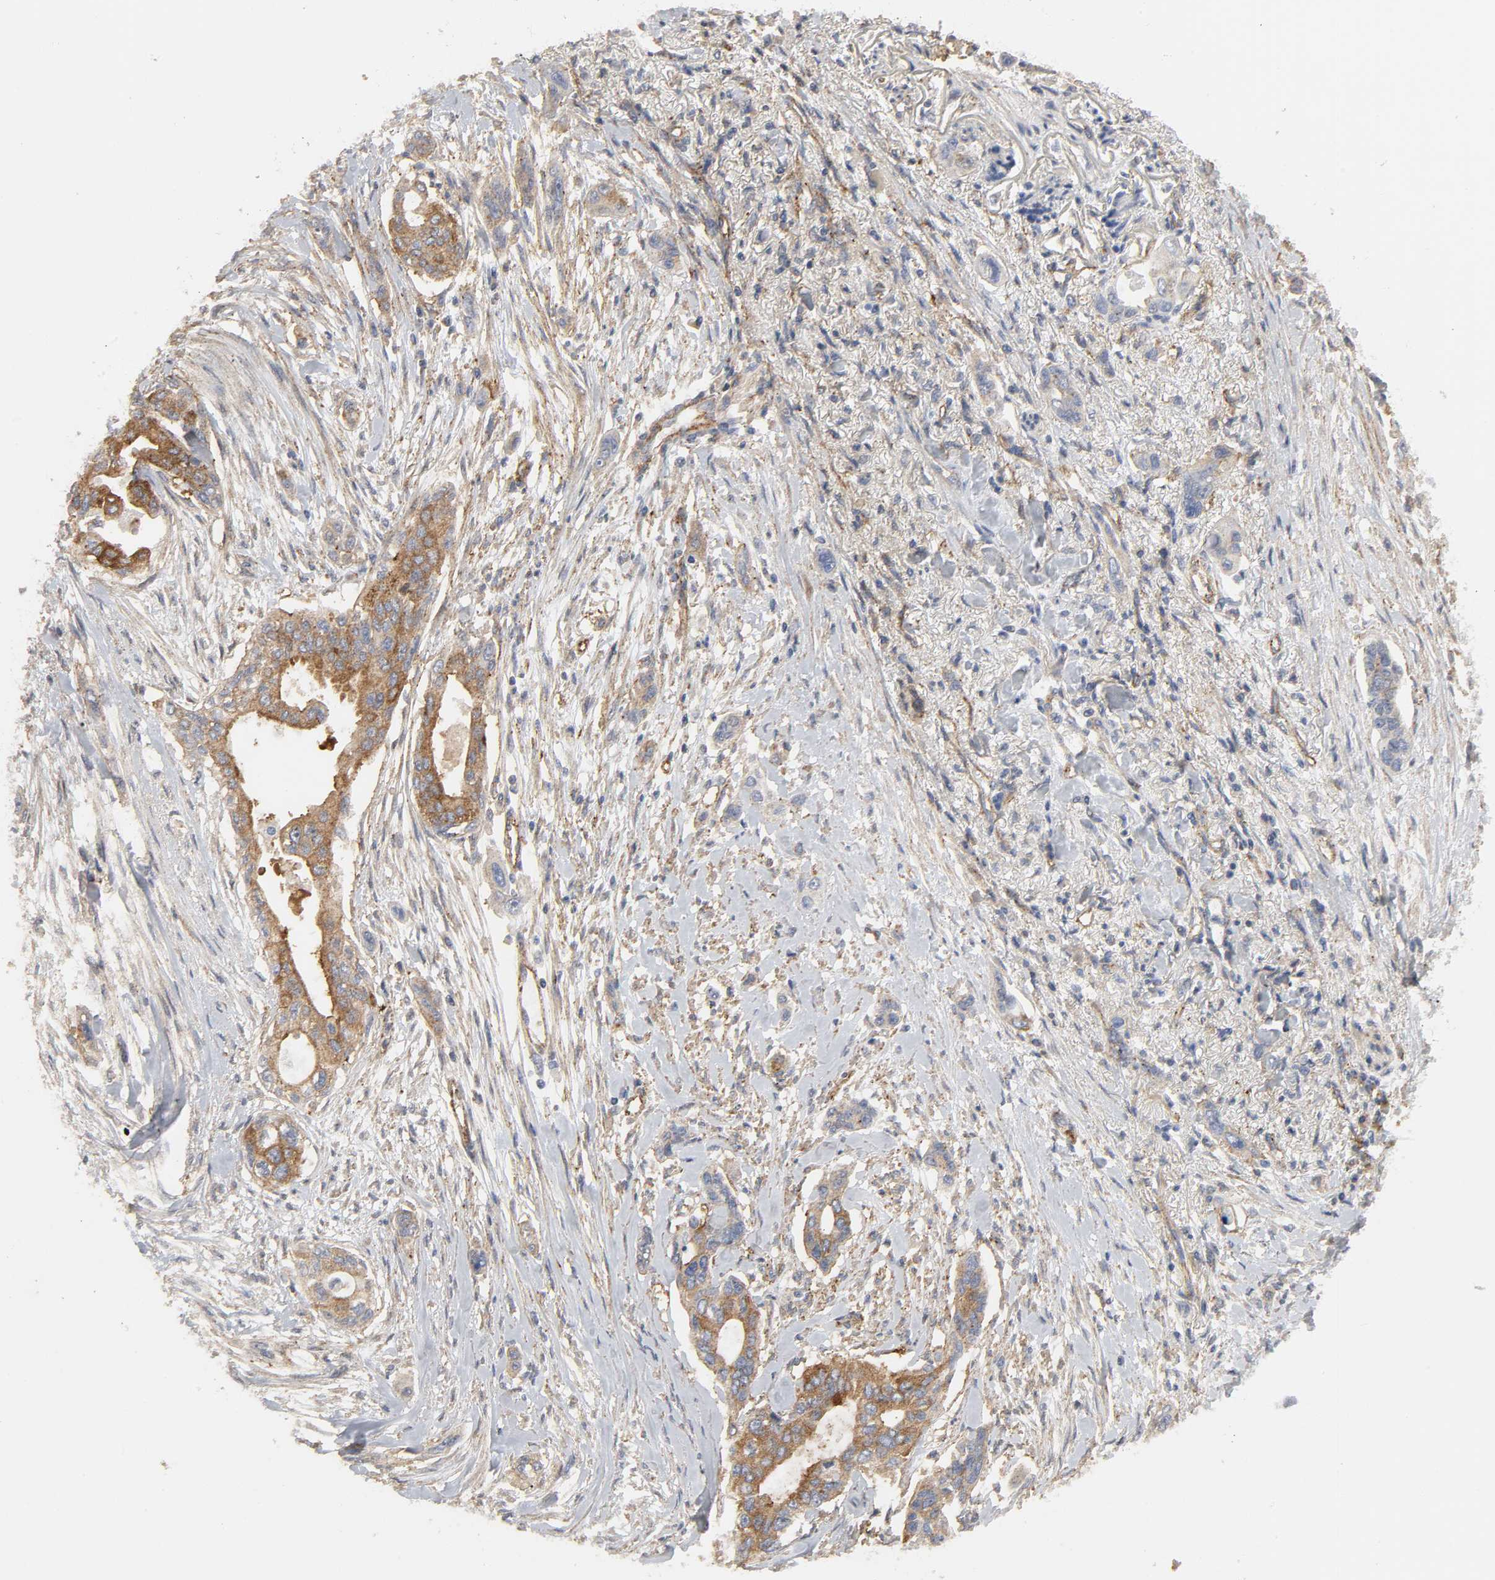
{"staining": {"intensity": "strong", "quantity": ">75%", "location": "cytoplasmic/membranous"}, "tissue": "pancreatic cancer", "cell_type": "Tumor cells", "image_type": "cancer", "snomed": [{"axis": "morphology", "description": "Adenocarcinoma, NOS"}, {"axis": "topography", "description": "Pancreas"}], "caption": "Adenocarcinoma (pancreatic) stained for a protein (brown) reveals strong cytoplasmic/membranous positive staining in approximately >75% of tumor cells.", "gene": "SH3GLB1", "patient": {"sex": "female", "age": 60}}